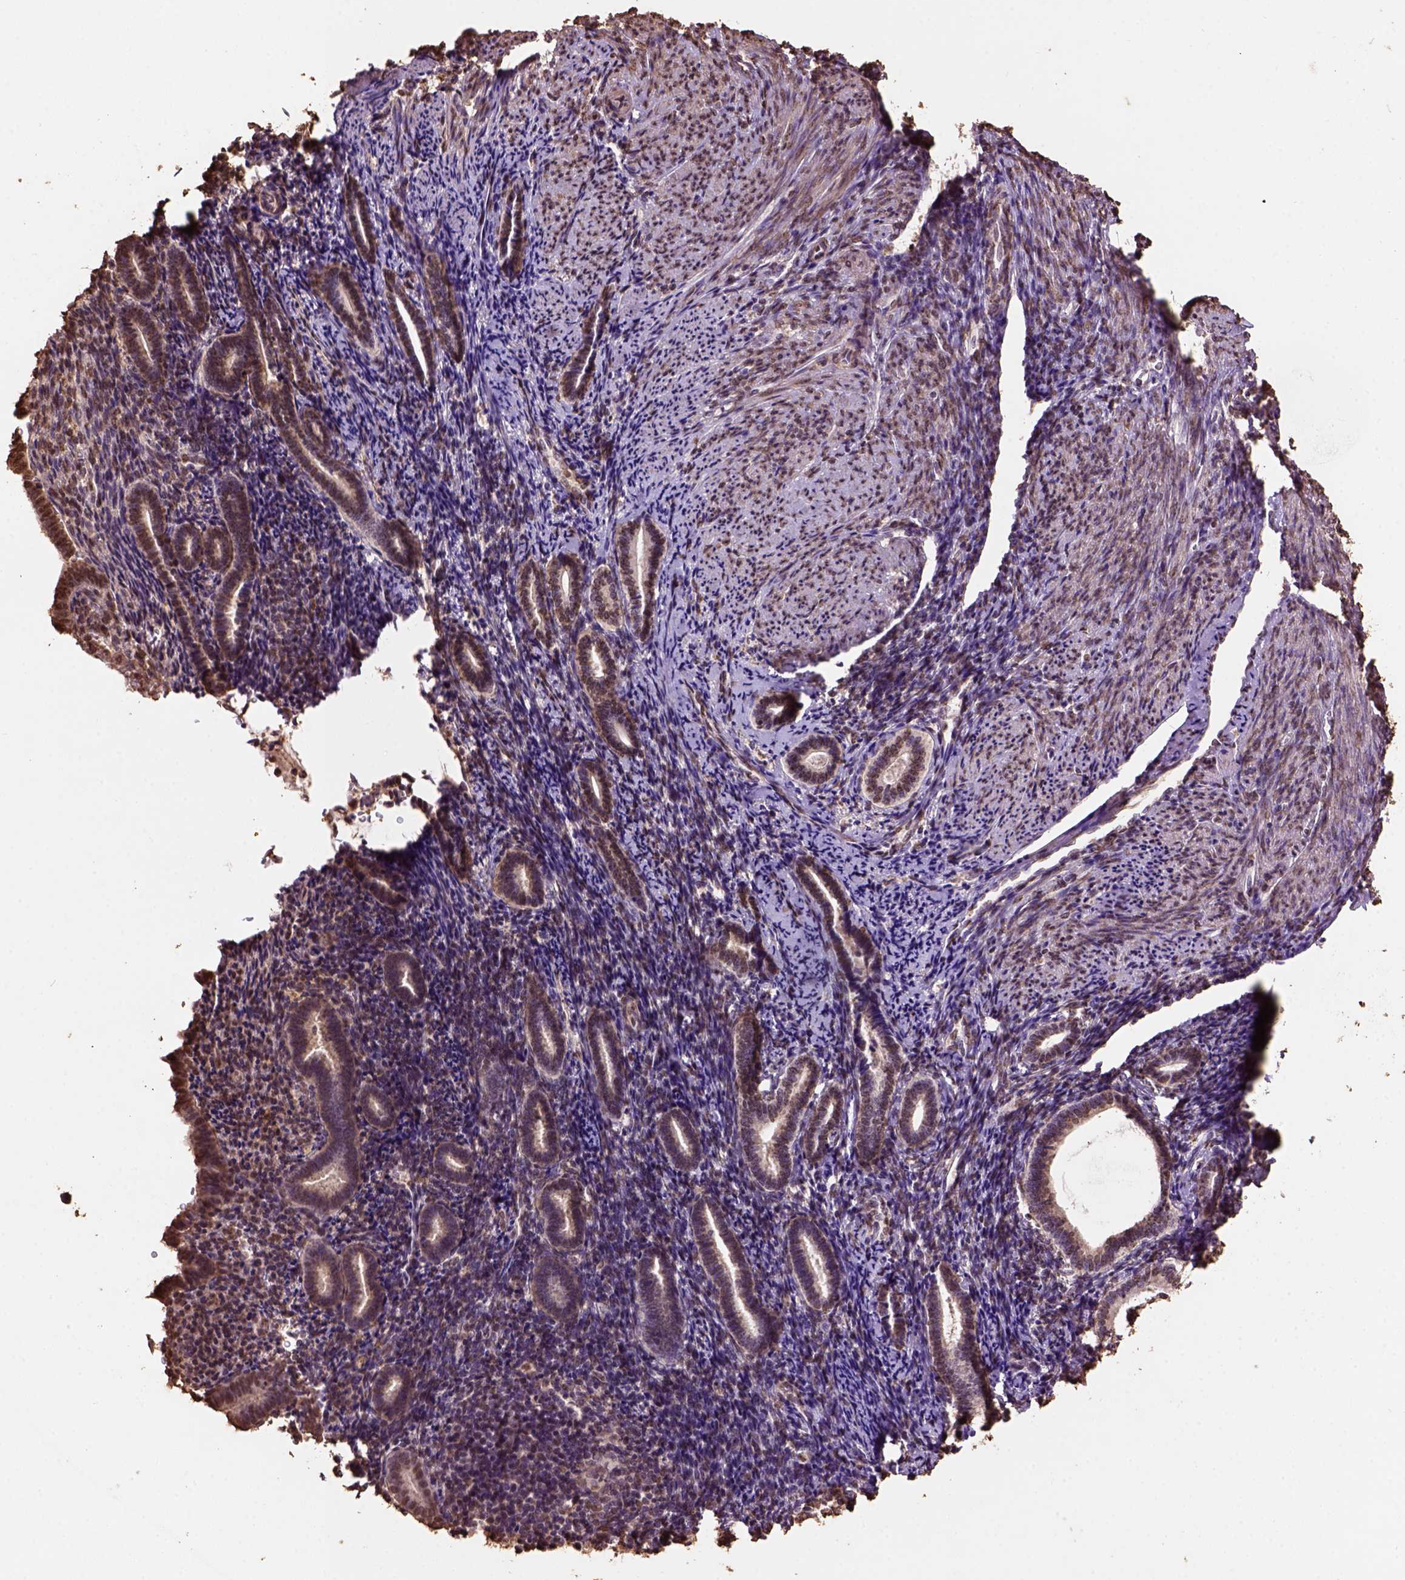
{"staining": {"intensity": "moderate", "quantity": ">75%", "location": "nuclear"}, "tissue": "endometrium", "cell_type": "Cells in endometrial stroma", "image_type": "normal", "snomed": [{"axis": "morphology", "description": "Normal tissue, NOS"}, {"axis": "topography", "description": "Endometrium"}], "caption": "A photomicrograph showing moderate nuclear expression in about >75% of cells in endometrial stroma in unremarkable endometrium, as visualized by brown immunohistochemical staining.", "gene": "CSTF2T", "patient": {"sex": "female", "age": 57}}